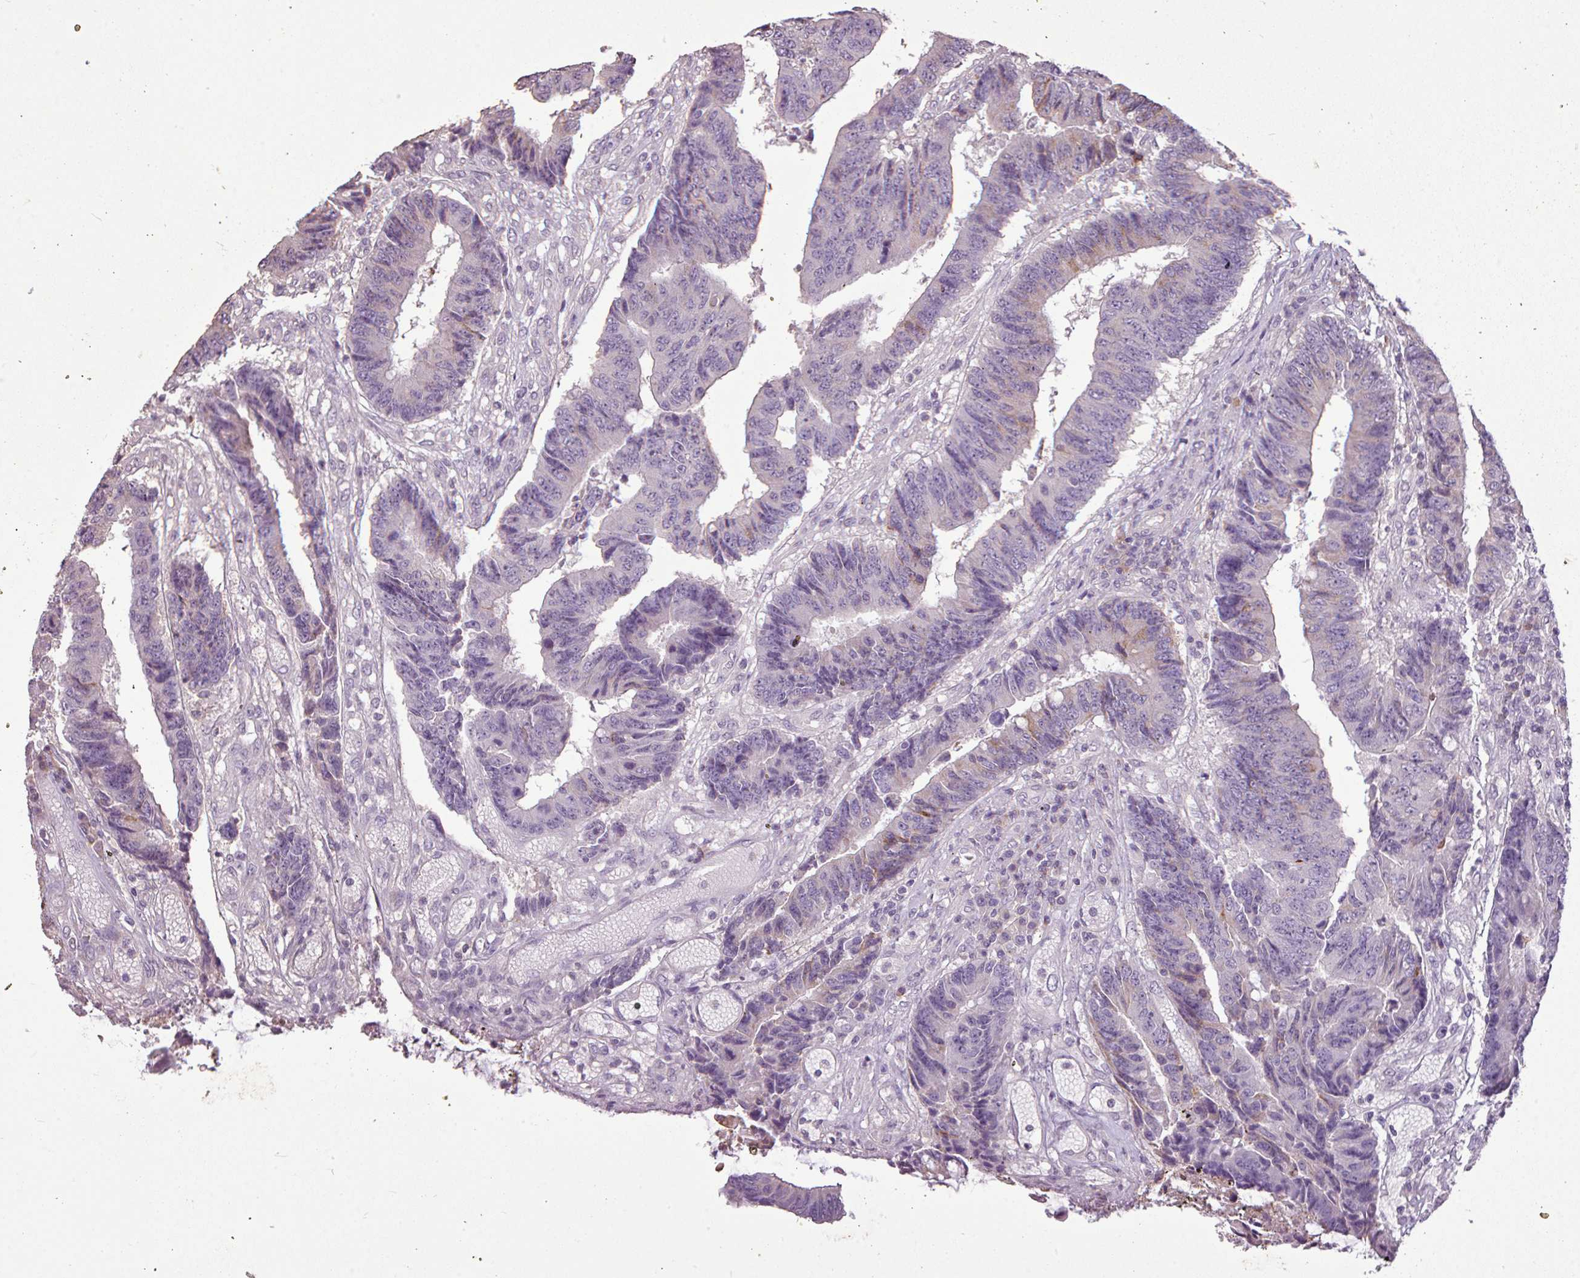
{"staining": {"intensity": "negative", "quantity": "none", "location": "none"}, "tissue": "colorectal cancer", "cell_type": "Tumor cells", "image_type": "cancer", "snomed": [{"axis": "morphology", "description": "Adenocarcinoma, NOS"}, {"axis": "topography", "description": "Rectum"}], "caption": "This is an immunohistochemistry (IHC) histopathology image of human colorectal cancer (adenocarcinoma). There is no expression in tumor cells.", "gene": "LY9", "patient": {"sex": "male", "age": 84}}